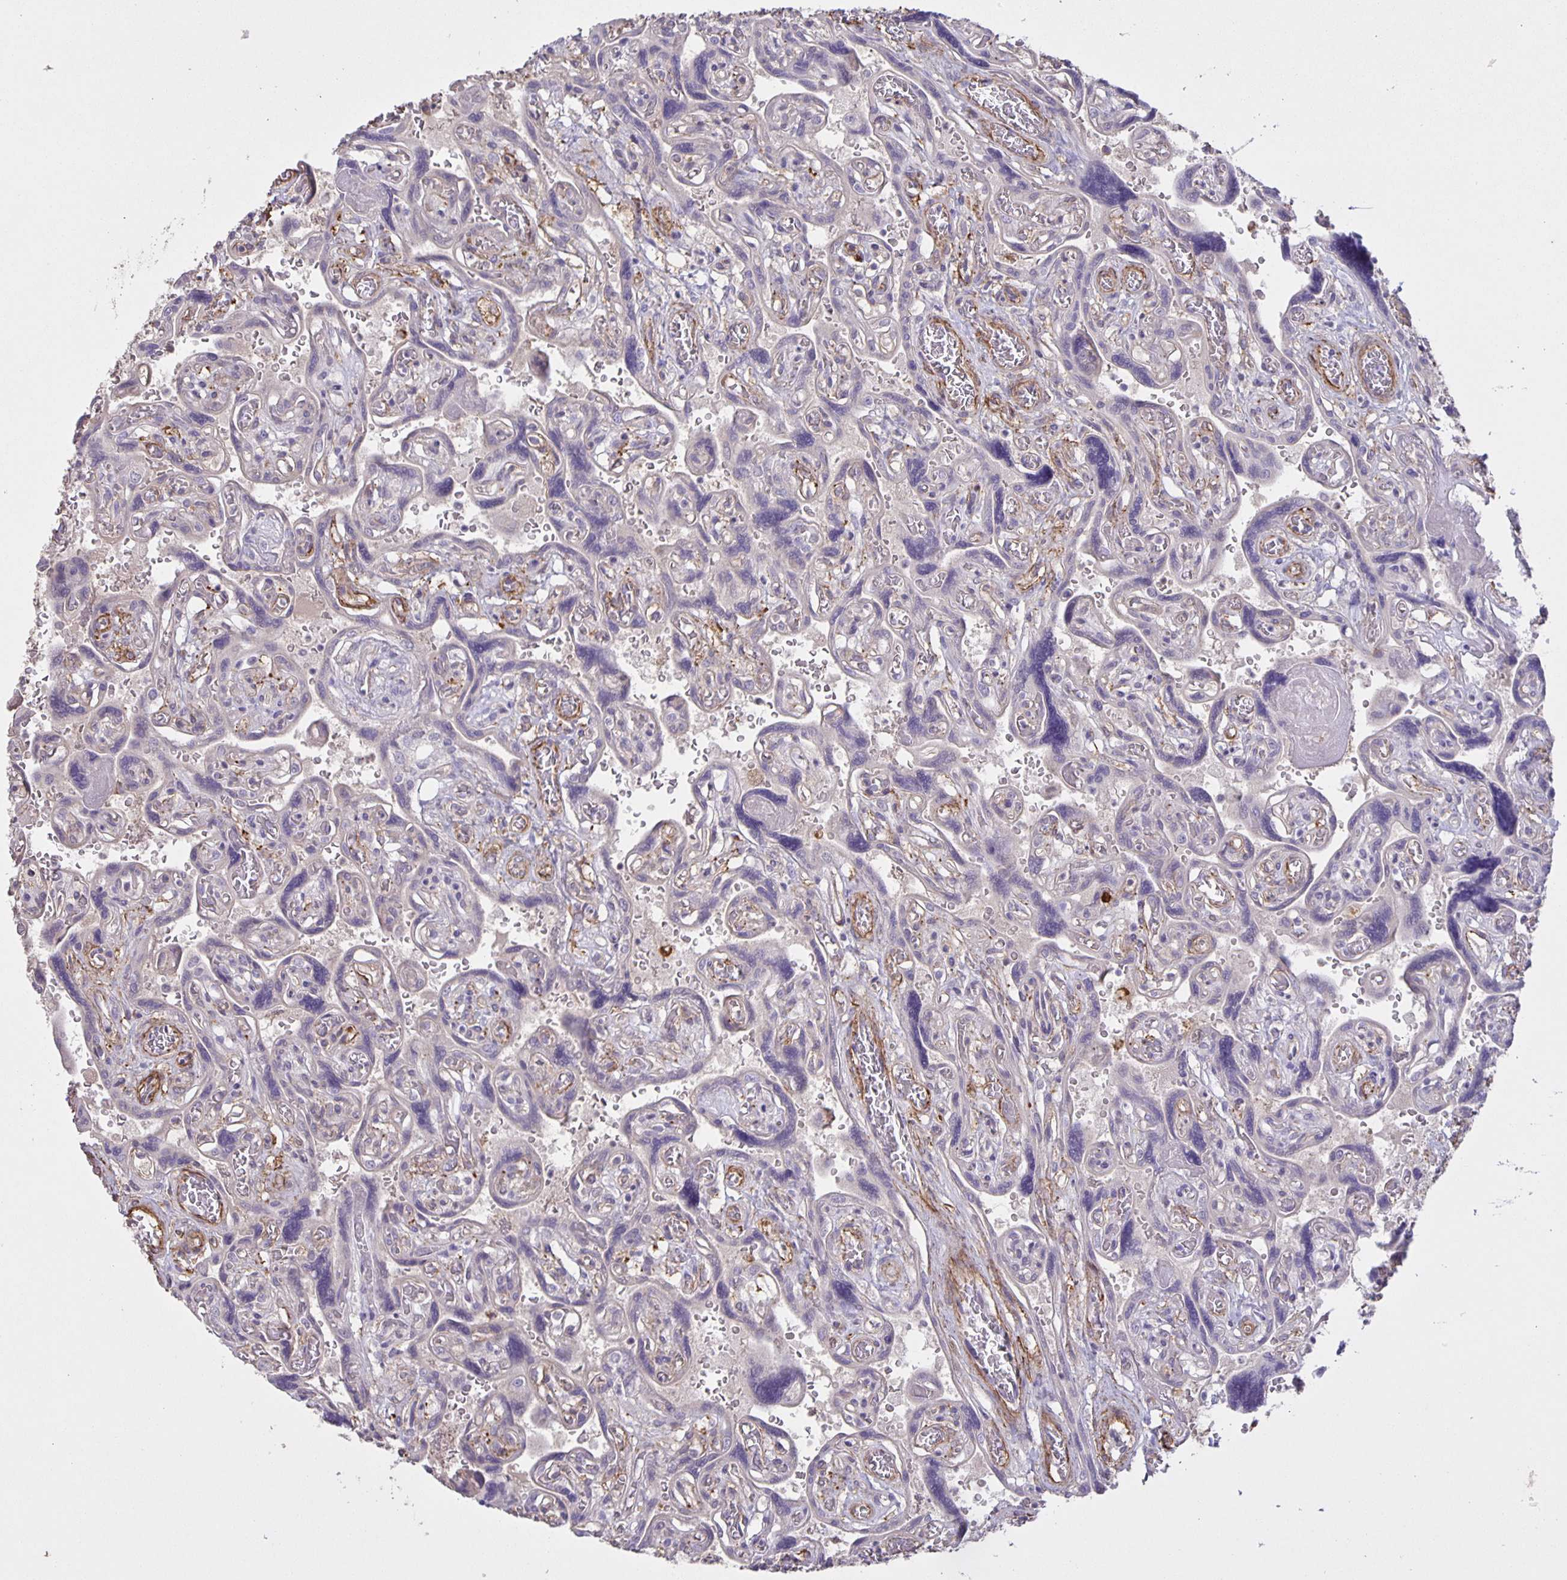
{"staining": {"intensity": "negative", "quantity": "none", "location": "none"}, "tissue": "placenta", "cell_type": "Decidual cells", "image_type": "normal", "snomed": [{"axis": "morphology", "description": "Normal tissue, NOS"}, {"axis": "topography", "description": "Placenta"}], "caption": "This photomicrograph is of normal placenta stained with immunohistochemistry to label a protein in brown with the nuclei are counter-stained blue. There is no positivity in decidual cells. Brightfield microscopy of immunohistochemistry (IHC) stained with DAB (brown) and hematoxylin (blue), captured at high magnification.", "gene": "SRCIN1", "patient": {"sex": "female", "age": 32}}